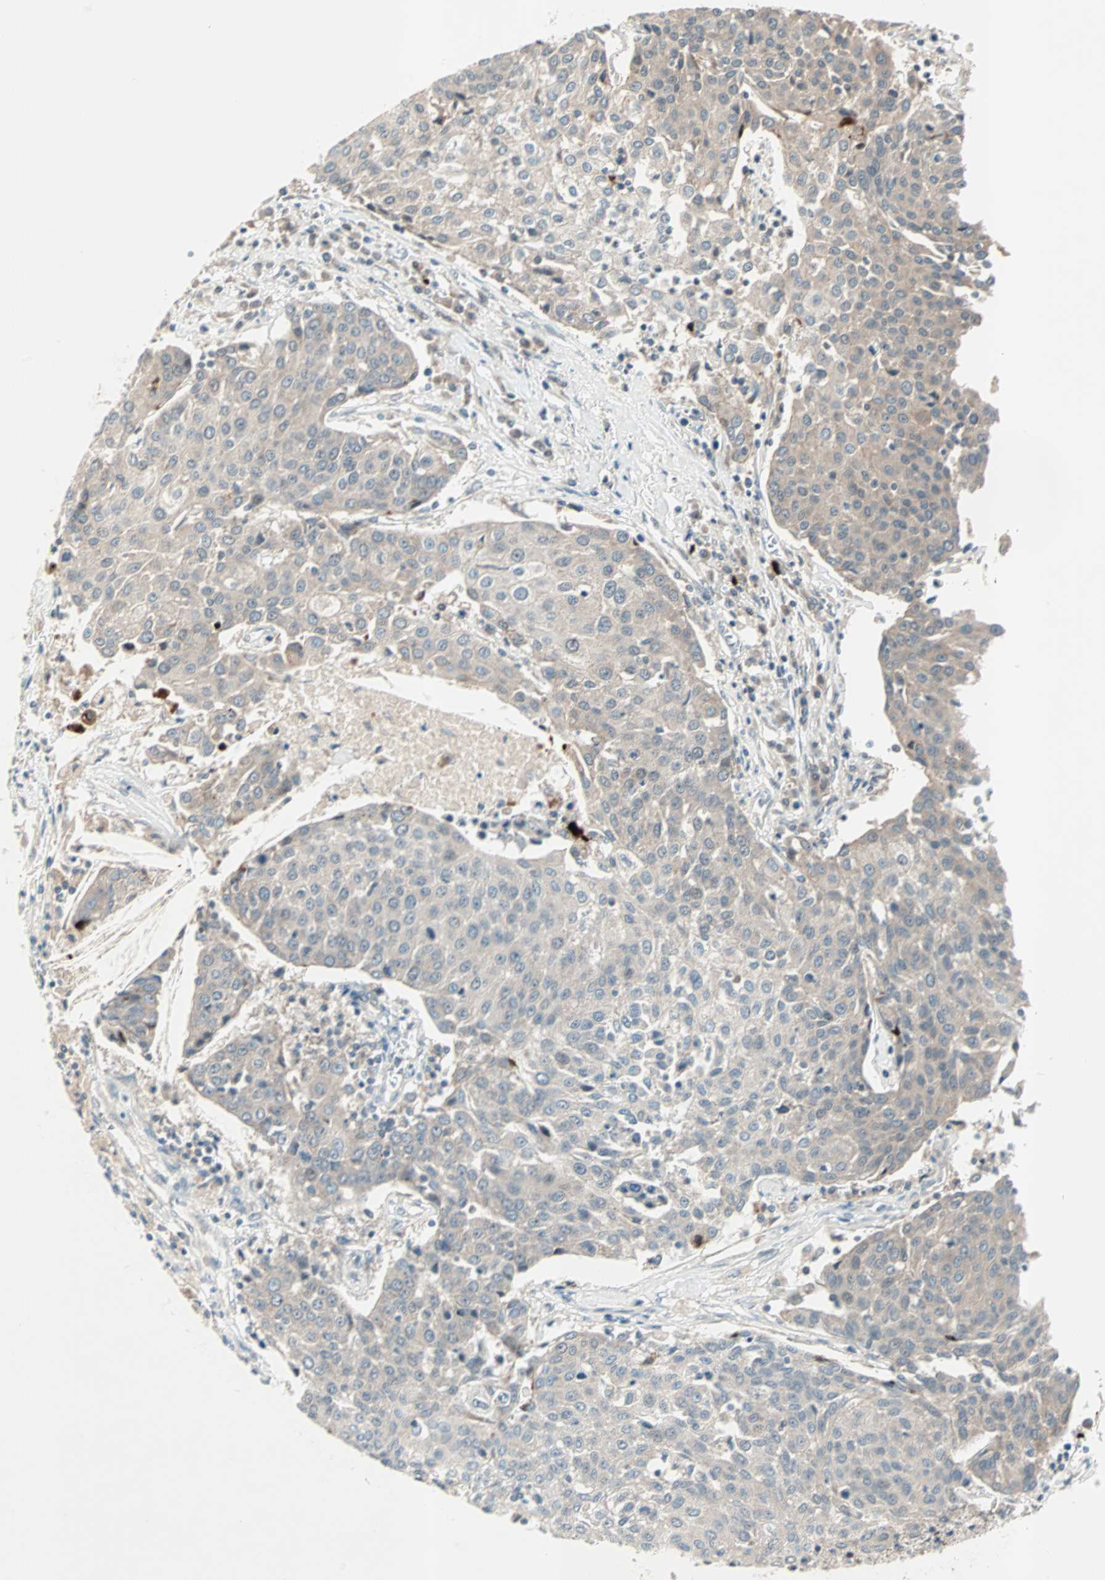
{"staining": {"intensity": "weak", "quantity": ">75%", "location": "cytoplasmic/membranous"}, "tissue": "urothelial cancer", "cell_type": "Tumor cells", "image_type": "cancer", "snomed": [{"axis": "morphology", "description": "Urothelial carcinoma, High grade"}, {"axis": "topography", "description": "Urinary bladder"}], "caption": "Immunohistochemical staining of high-grade urothelial carcinoma shows low levels of weak cytoplasmic/membranous expression in about >75% of tumor cells.", "gene": "PGBD1", "patient": {"sex": "female", "age": 85}}